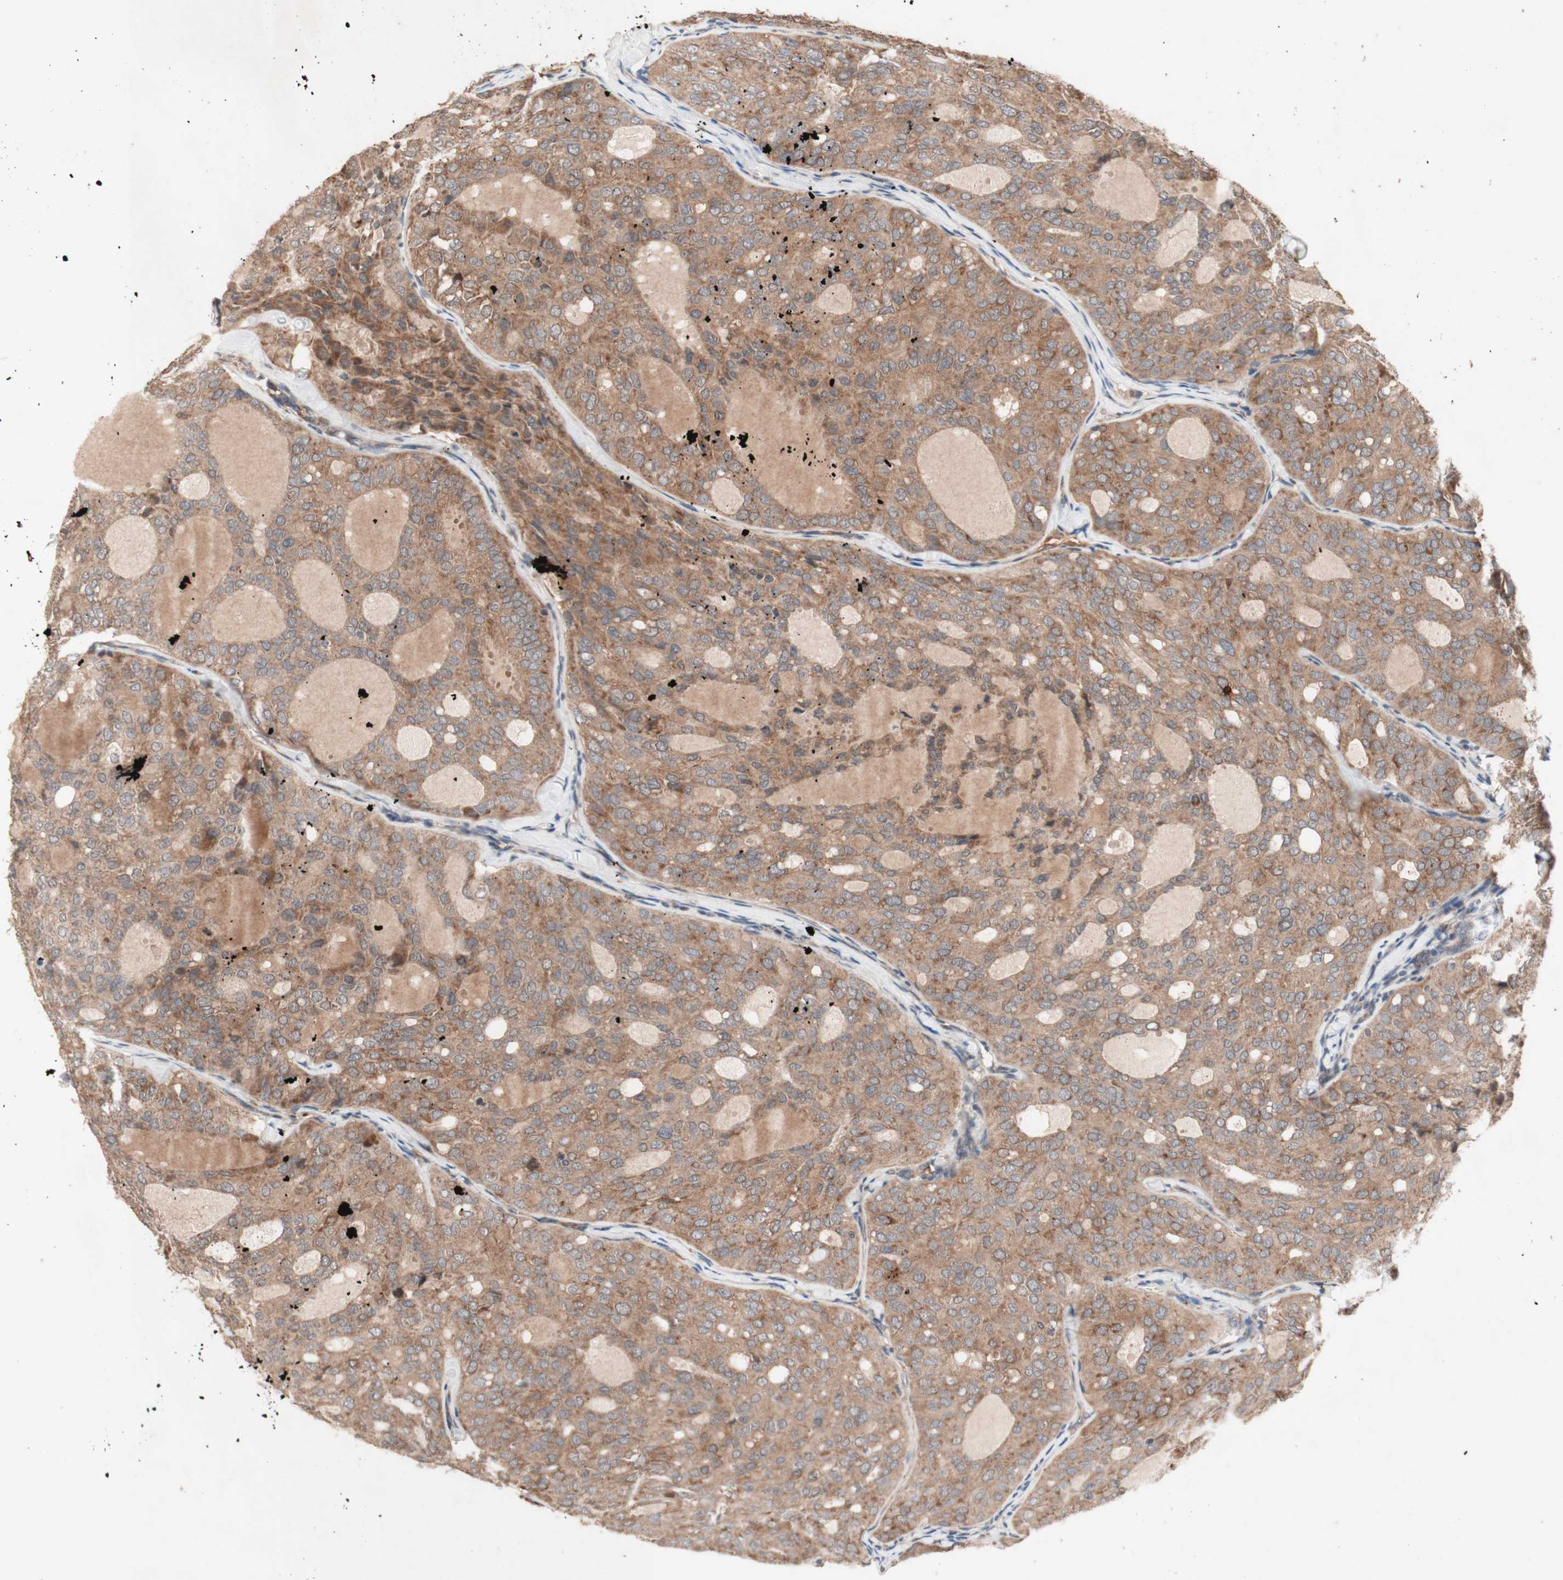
{"staining": {"intensity": "moderate", "quantity": ">75%", "location": "cytoplasmic/membranous"}, "tissue": "thyroid cancer", "cell_type": "Tumor cells", "image_type": "cancer", "snomed": [{"axis": "morphology", "description": "Follicular adenoma carcinoma, NOS"}, {"axis": "topography", "description": "Thyroid gland"}], "caption": "The image reveals immunohistochemical staining of follicular adenoma carcinoma (thyroid). There is moderate cytoplasmic/membranous positivity is present in about >75% of tumor cells.", "gene": "DDOST", "patient": {"sex": "male", "age": 75}}